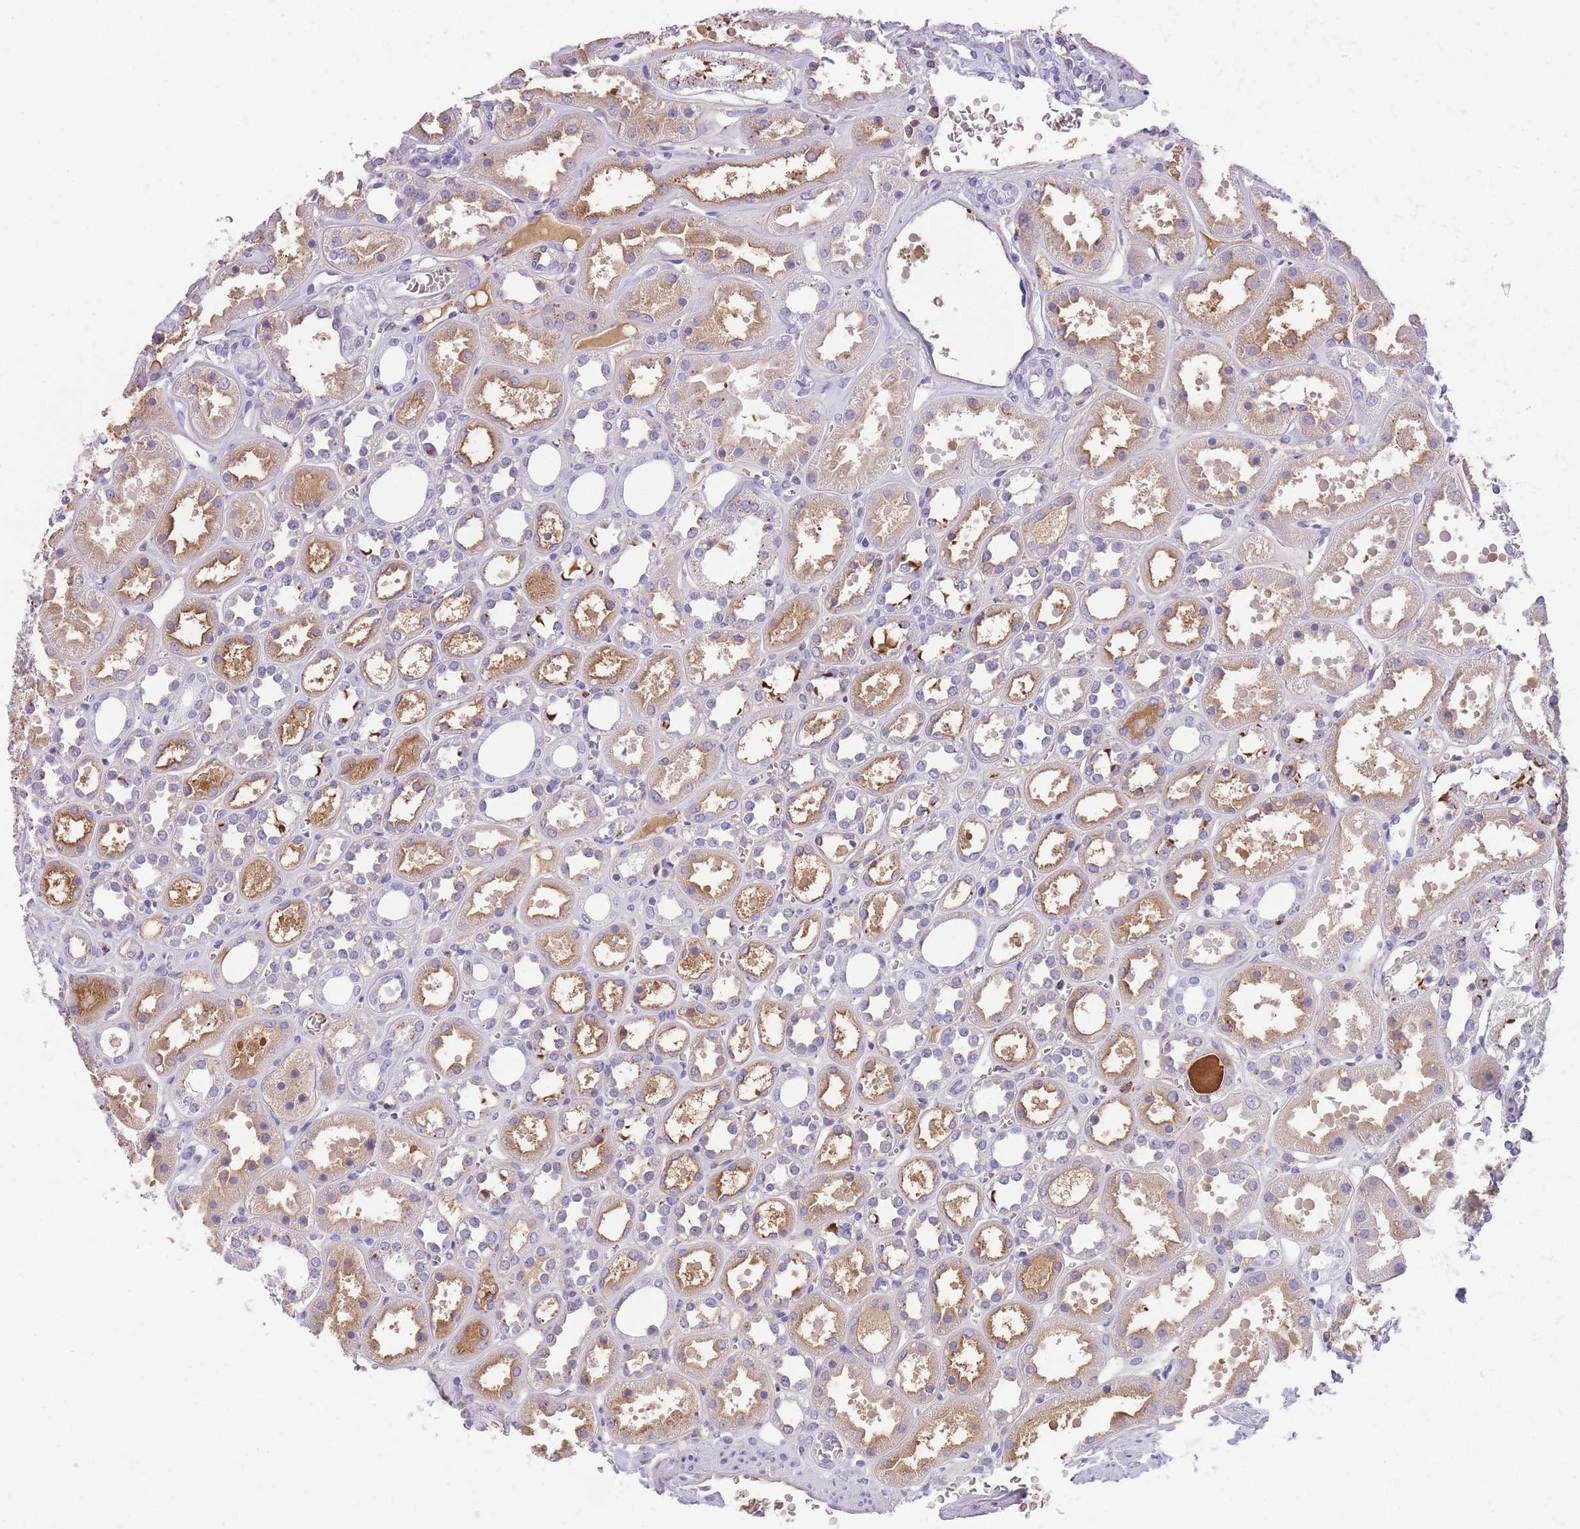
{"staining": {"intensity": "negative", "quantity": "none", "location": "none"}, "tissue": "kidney", "cell_type": "Cells in glomeruli", "image_type": "normal", "snomed": [{"axis": "morphology", "description": "Normal tissue, NOS"}, {"axis": "topography", "description": "Kidney"}], "caption": "The immunohistochemistry (IHC) photomicrograph has no significant expression in cells in glomeruli of kidney. Brightfield microscopy of immunohistochemistry (IHC) stained with DAB (brown) and hematoxylin (blue), captured at high magnification.", "gene": "GNAT1", "patient": {"sex": "female", "age": 41}}